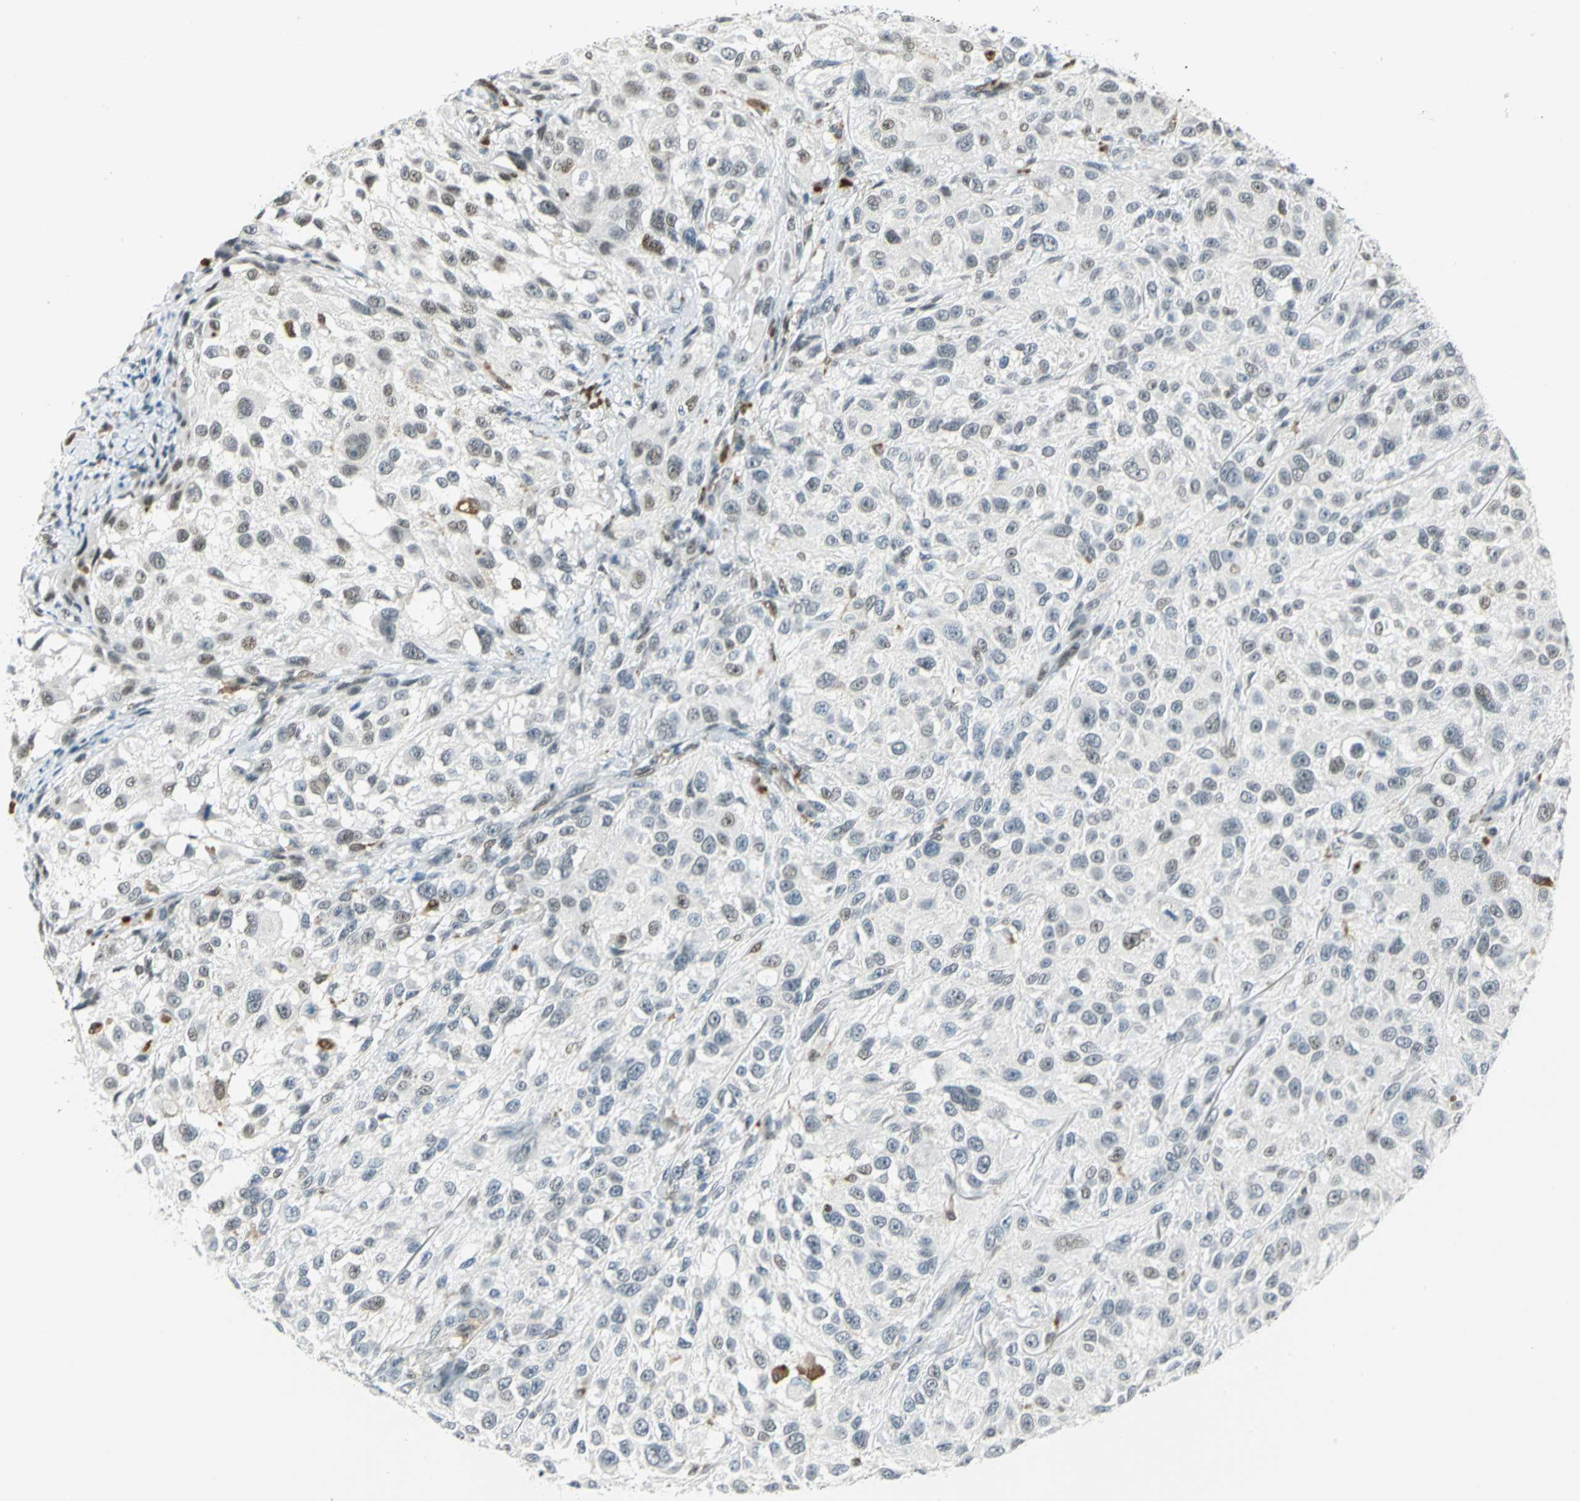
{"staining": {"intensity": "weak", "quantity": "<25%", "location": "nuclear"}, "tissue": "melanoma", "cell_type": "Tumor cells", "image_type": "cancer", "snomed": [{"axis": "morphology", "description": "Necrosis, NOS"}, {"axis": "morphology", "description": "Malignant melanoma, NOS"}, {"axis": "topography", "description": "Skin"}], "caption": "Melanoma was stained to show a protein in brown. There is no significant positivity in tumor cells. Brightfield microscopy of immunohistochemistry stained with DAB (3,3'-diaminobenzidine) (brown) and hematoxylin (blue), captured at high magnification.", "gene": "MTMR10", "patient": {"sex": "female", "age": 87}}